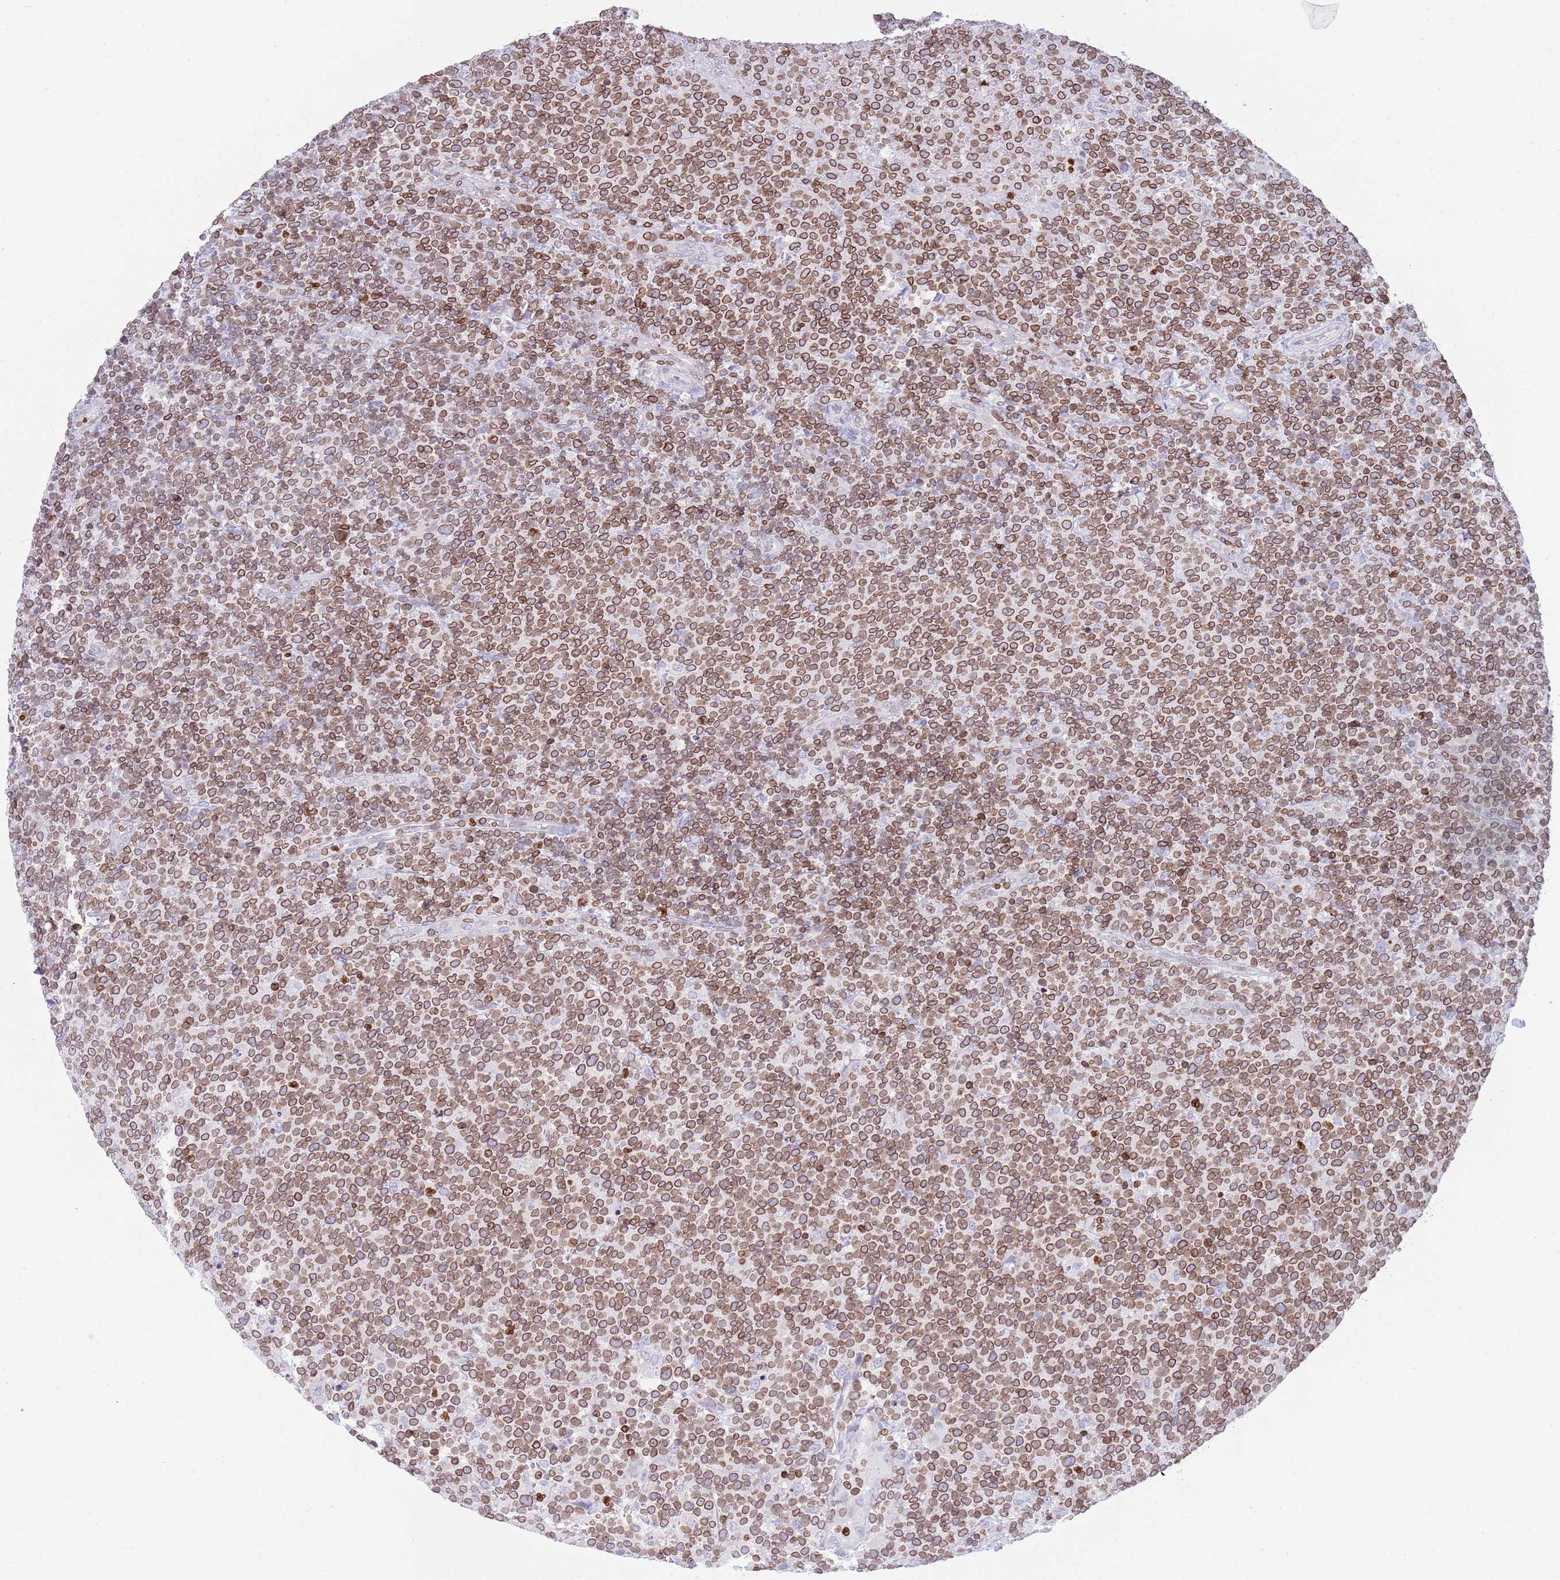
{"staining": {"intensity": "moderate", "quantity": ">75%", "location": "cytoplasmic/membranous,nuclear"}, "tissue": "lymphoma", "cell_type": "Tumor cells", "image_type": "cancer", "snomed": [{"axis": "morphology", "description": "Malignant lymphoma, non-Hodgkin's type, High grade"}, {"axis": "topography", "description": "Lymph node"}], "caption": "Protein expression analysis of human lymphoma reveals moderate cytoplasmic/membranous and nuclear staining in about >75% of tumor cells.", "gene": "LBR", "patient": {"sex": "male", "age": 61}}